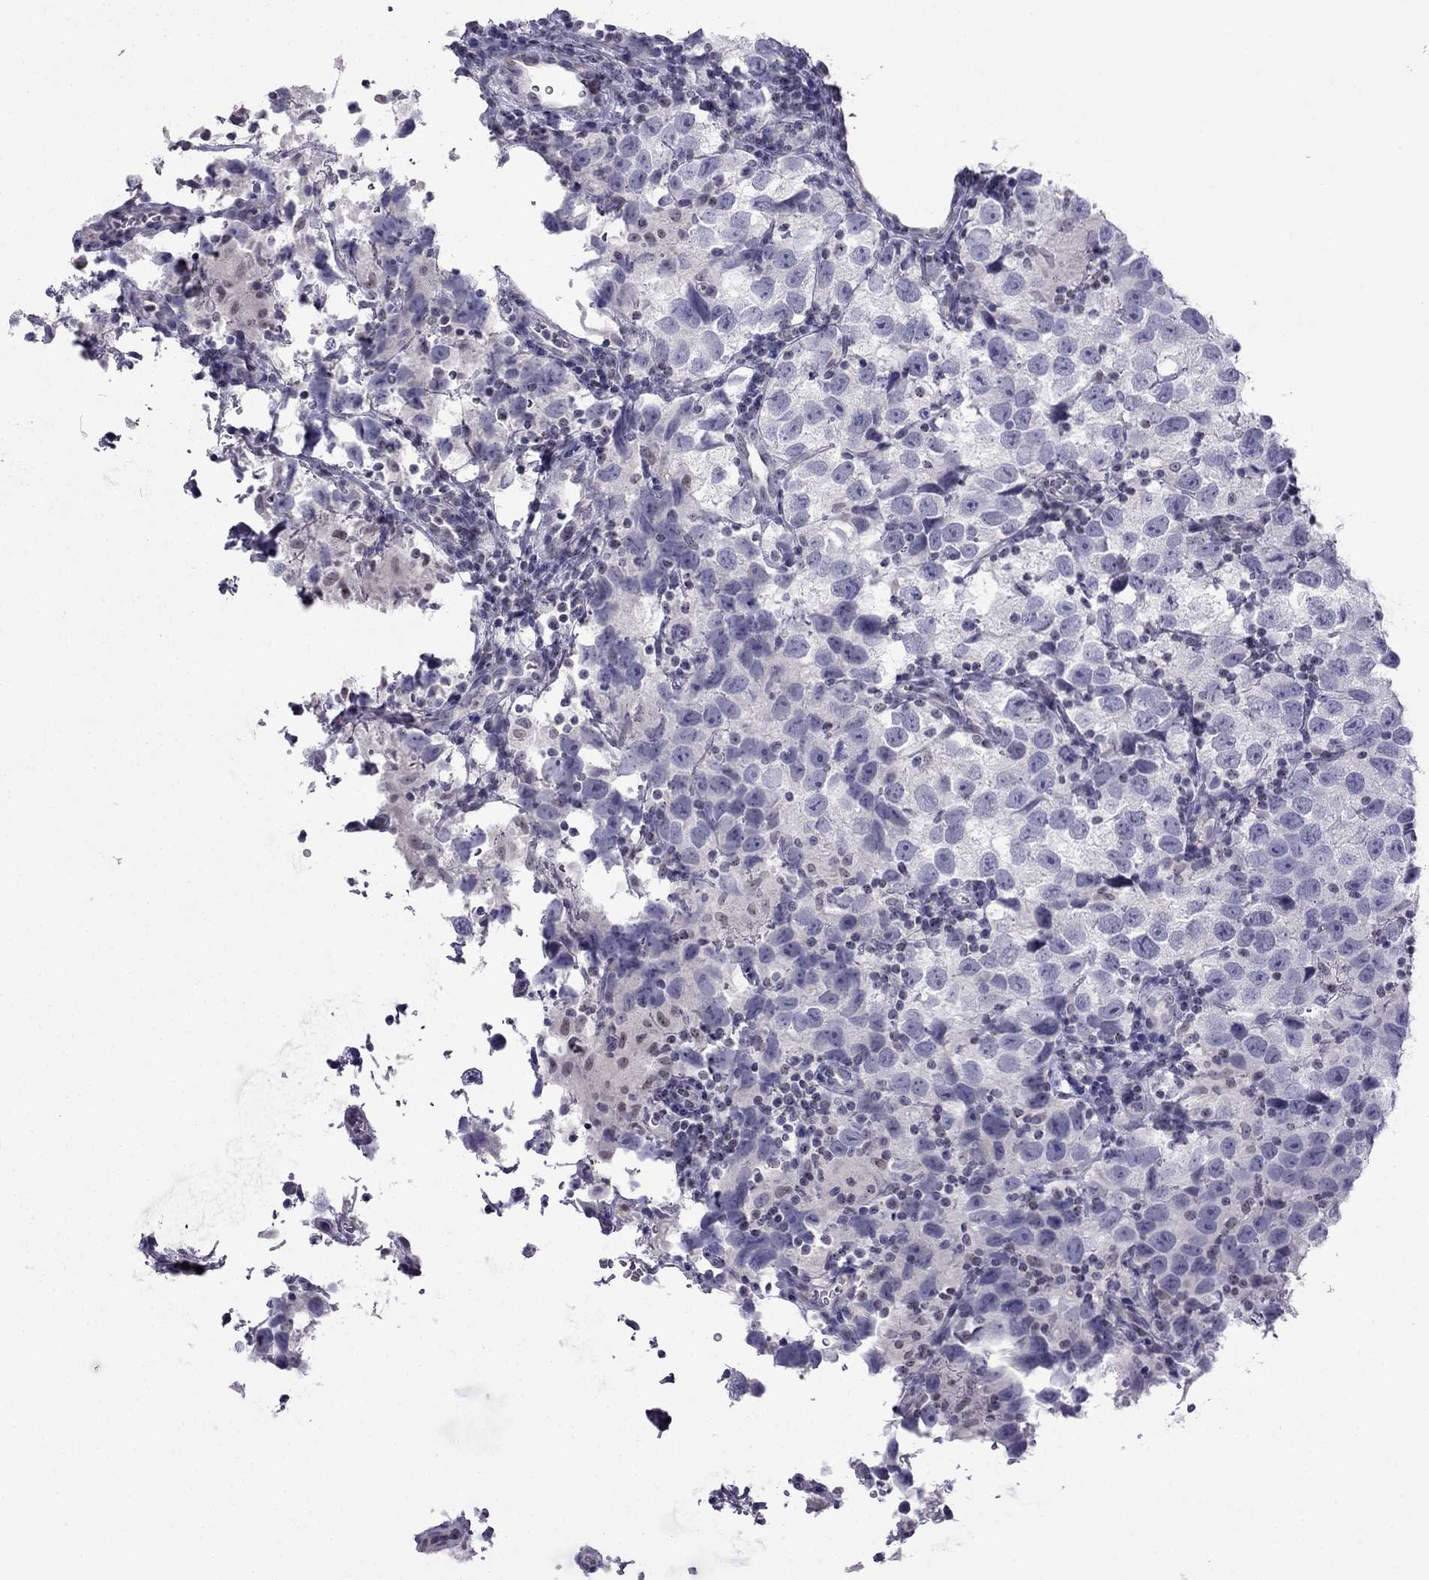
{"staining": {"intensity": "negative", "quantity": "none", "location": "none"}, "tissue": "testis cancer", "cell_type": "Tumor cells", "image_type": "cancer", "snomed": [{"axis": "morphology", "description": "Seminoma, NOS"}, {"axis": "topography", "description": "Testis"}], "caption": "Immunohistochemistry (IHC) histopathology image of neoplastic tissue: seminoma (testis) stained with DAB (3,3'-diaminobenzidine) exhibits no significant protein expression in tumor cells.", "gene": "POM121L12", "patient": {"sex": "male", "age": 26}}